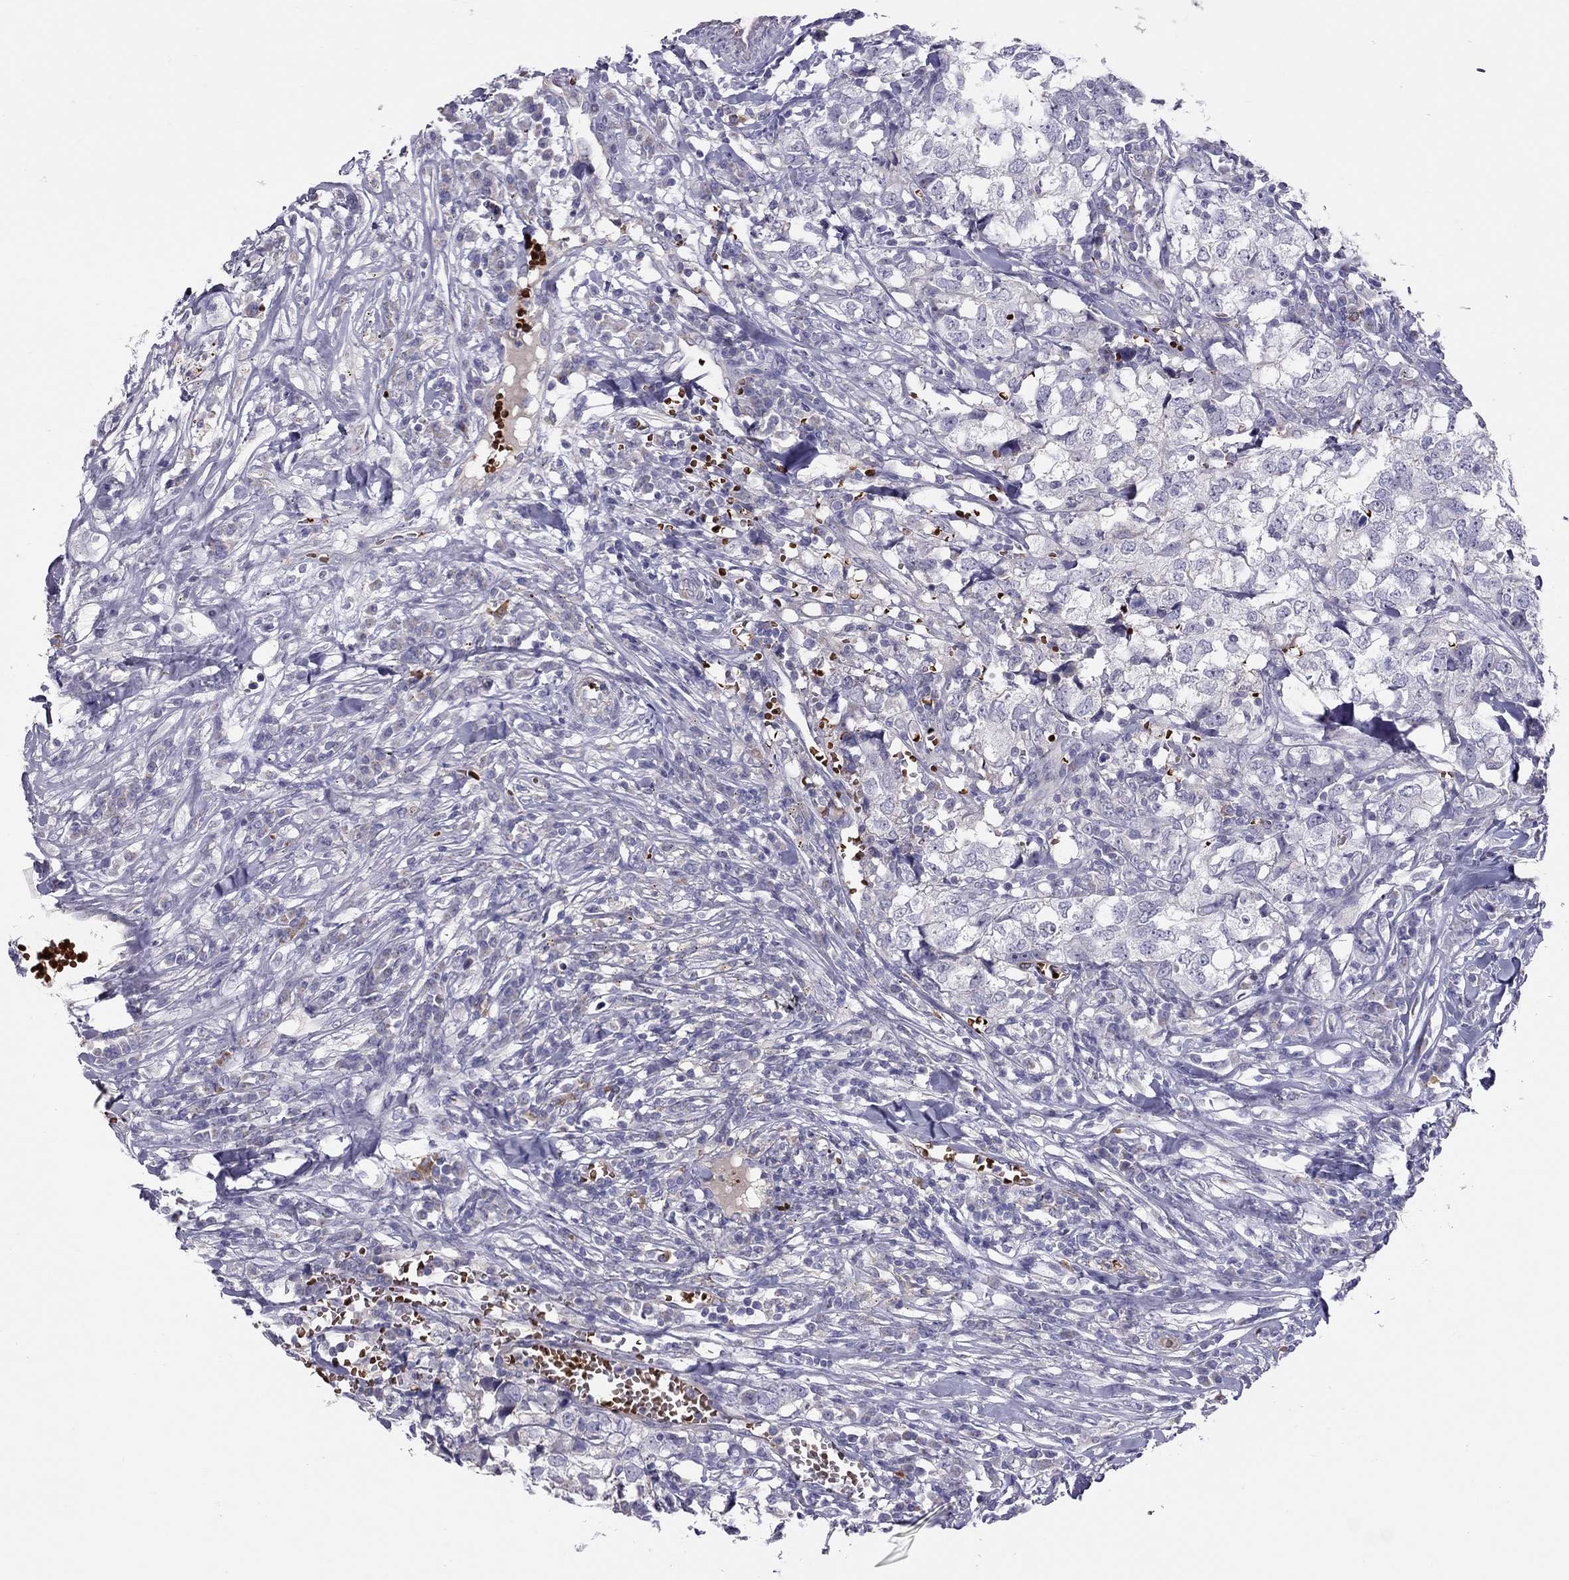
{"staining": {"intensity": "negative", "quantity": "none", "location": "none"}, "tissue": "breast cancer", "cell_type": "Tumor cells", "image_type": "cancer", "snomed": [{"axis": "morphology", "description": "Duct carcinoma"}, {"axis": "topography", "description": "Breast"}], "caption": "IHC of human intraductal carcinoma (breast) displays no expression in tumor cells.", "gene": "FRMD1", "patient": {"sex": "female", "age": 30}}